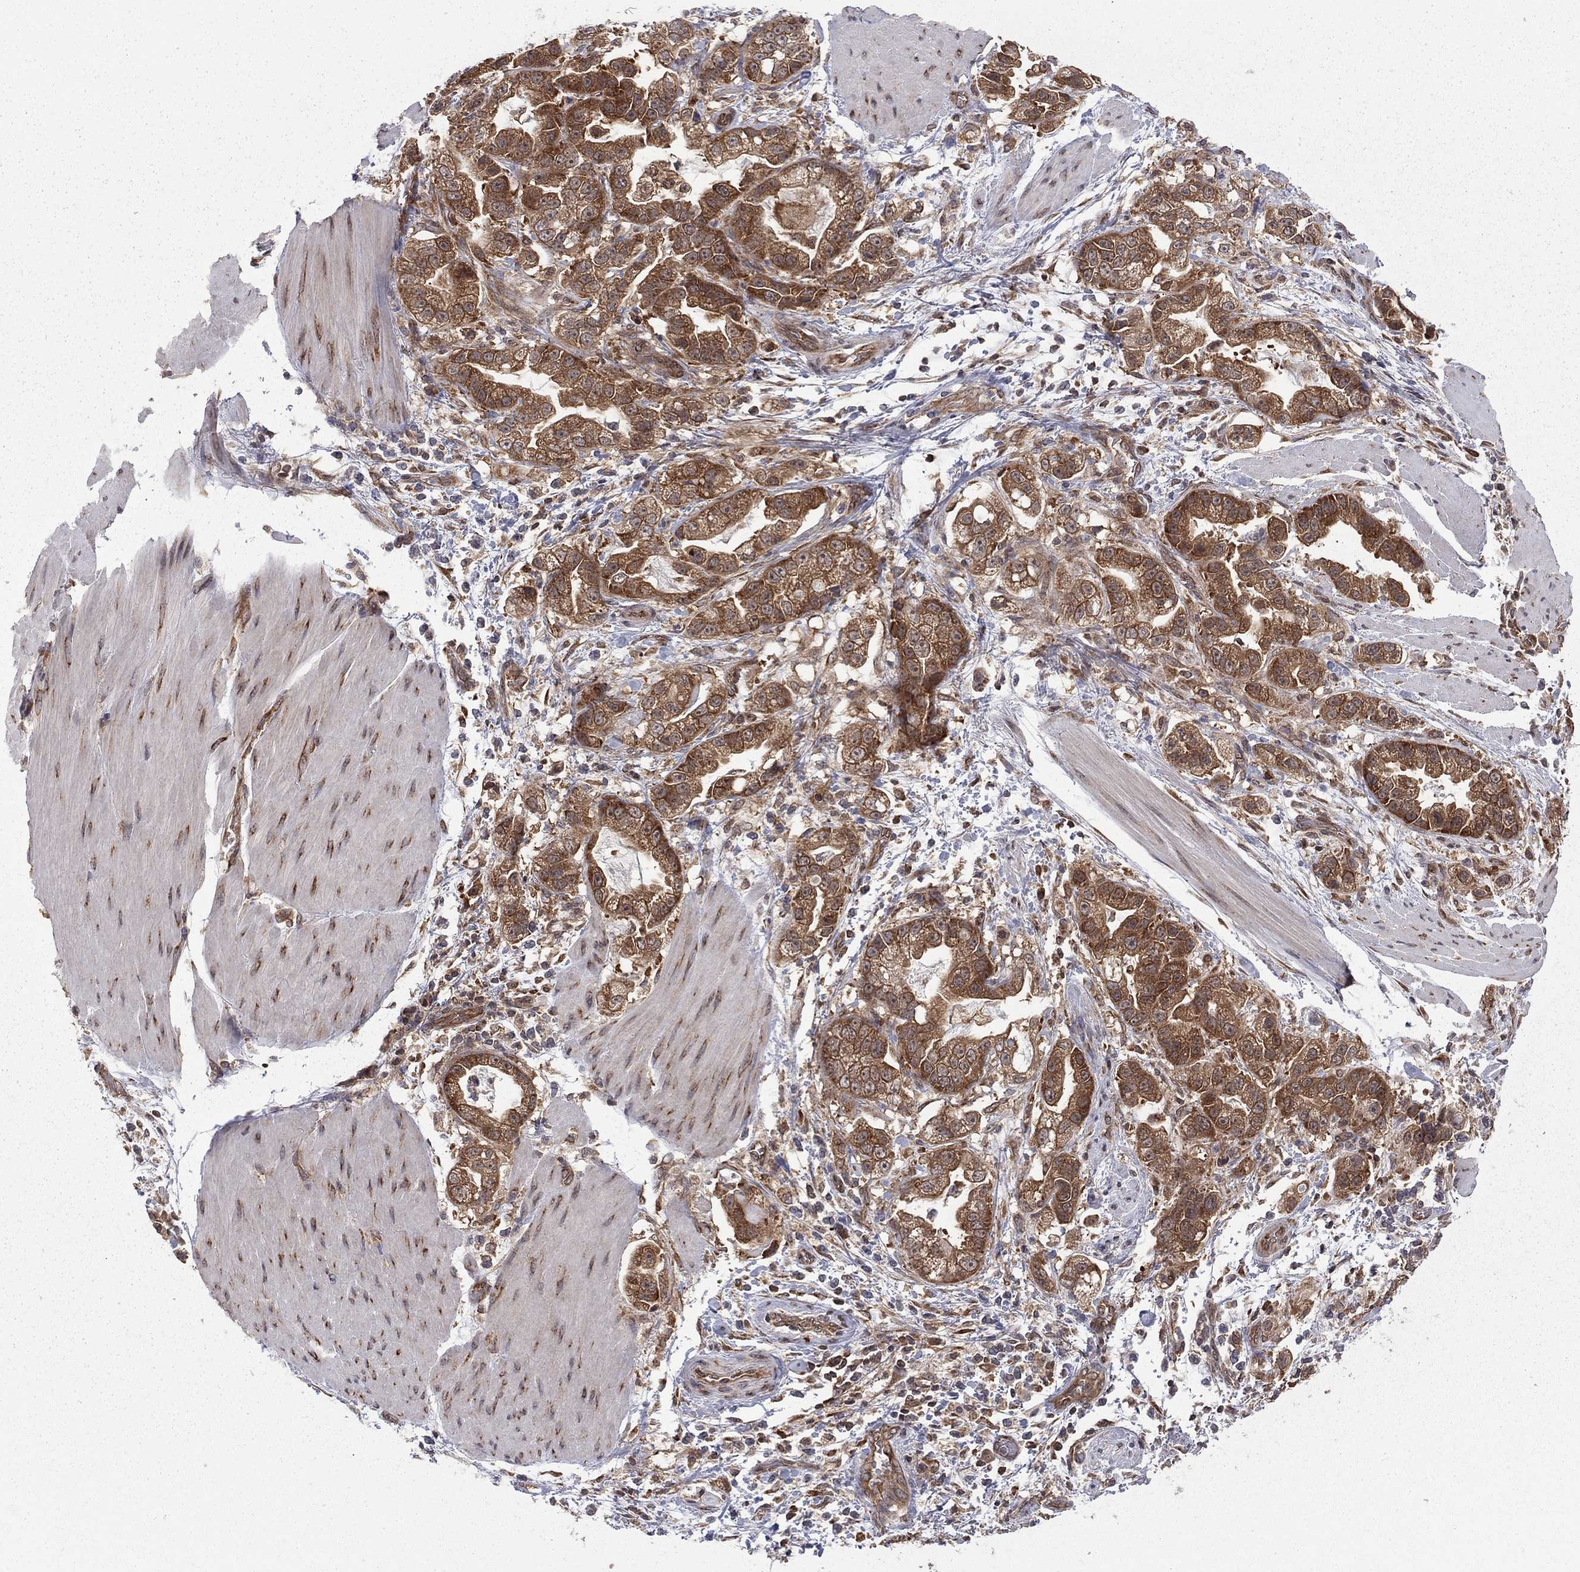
{"staining": {"intensity": "strong", "quantity": ">75%", "location": "cytoplasmic/membranous"}, "tissue": "stomach cancer", "cell_type": "Tumor cells", "image_type": "cancer", "snomed": [{"axis": "morphology", "description": "Adenocarcinoma, NOS"}, {"axis": "topography", "description": "Stomach"}], "caption": "Immunohistochemistry (IHC) (DAB) staining of human stomach cancer (adenocarcinoma) displays strong cytoplasmic/membranous protein positivity in about >75% of tumor cells. (Stains: DAB in brown, nuclei in blue, Microscopy: brightfield microscopy at high magnification).", "gene": "NAA50", "patient": {"sex": "male", "age": 59}}